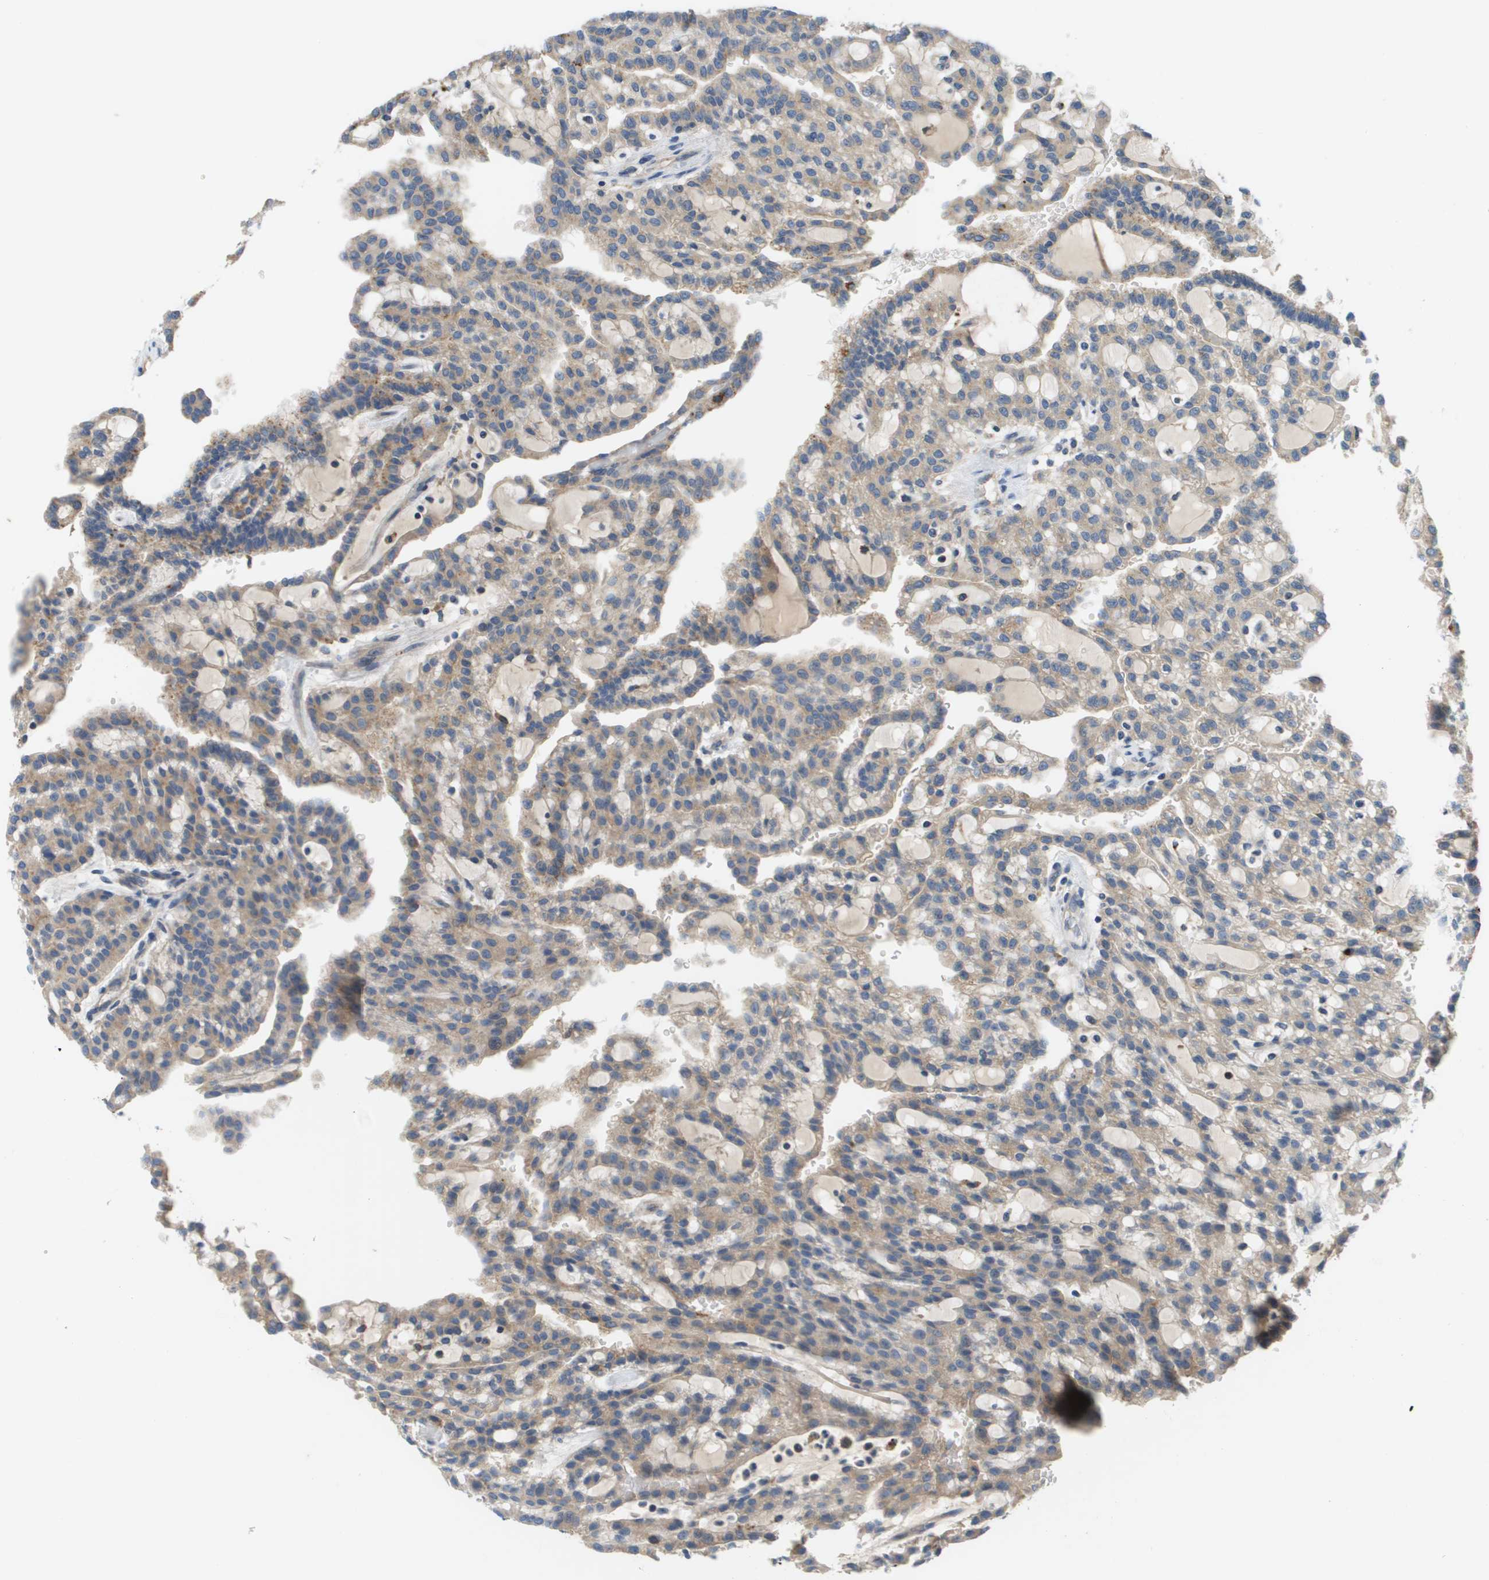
{"staining": {"intensity": "moderate", "quantity": ">75%", "location": "cytoplasmic/membranous"}, "tissue": "renal cancer", "cell_type": "Tumor cells", "image_type": "cancer", "snomed": [{"axis": "morphology", "description": "Adenocarcinoma, NOS"}, {"axis": "topography", "description": "Kidney"}], "caption": "Moderate cytoplasmic/membranous staining is seen in approximately >75% of tumor cells in adenocarcinoma (renal).", "gene": "SLC25A20", "patient": {"sex": "male", "age": 63}}